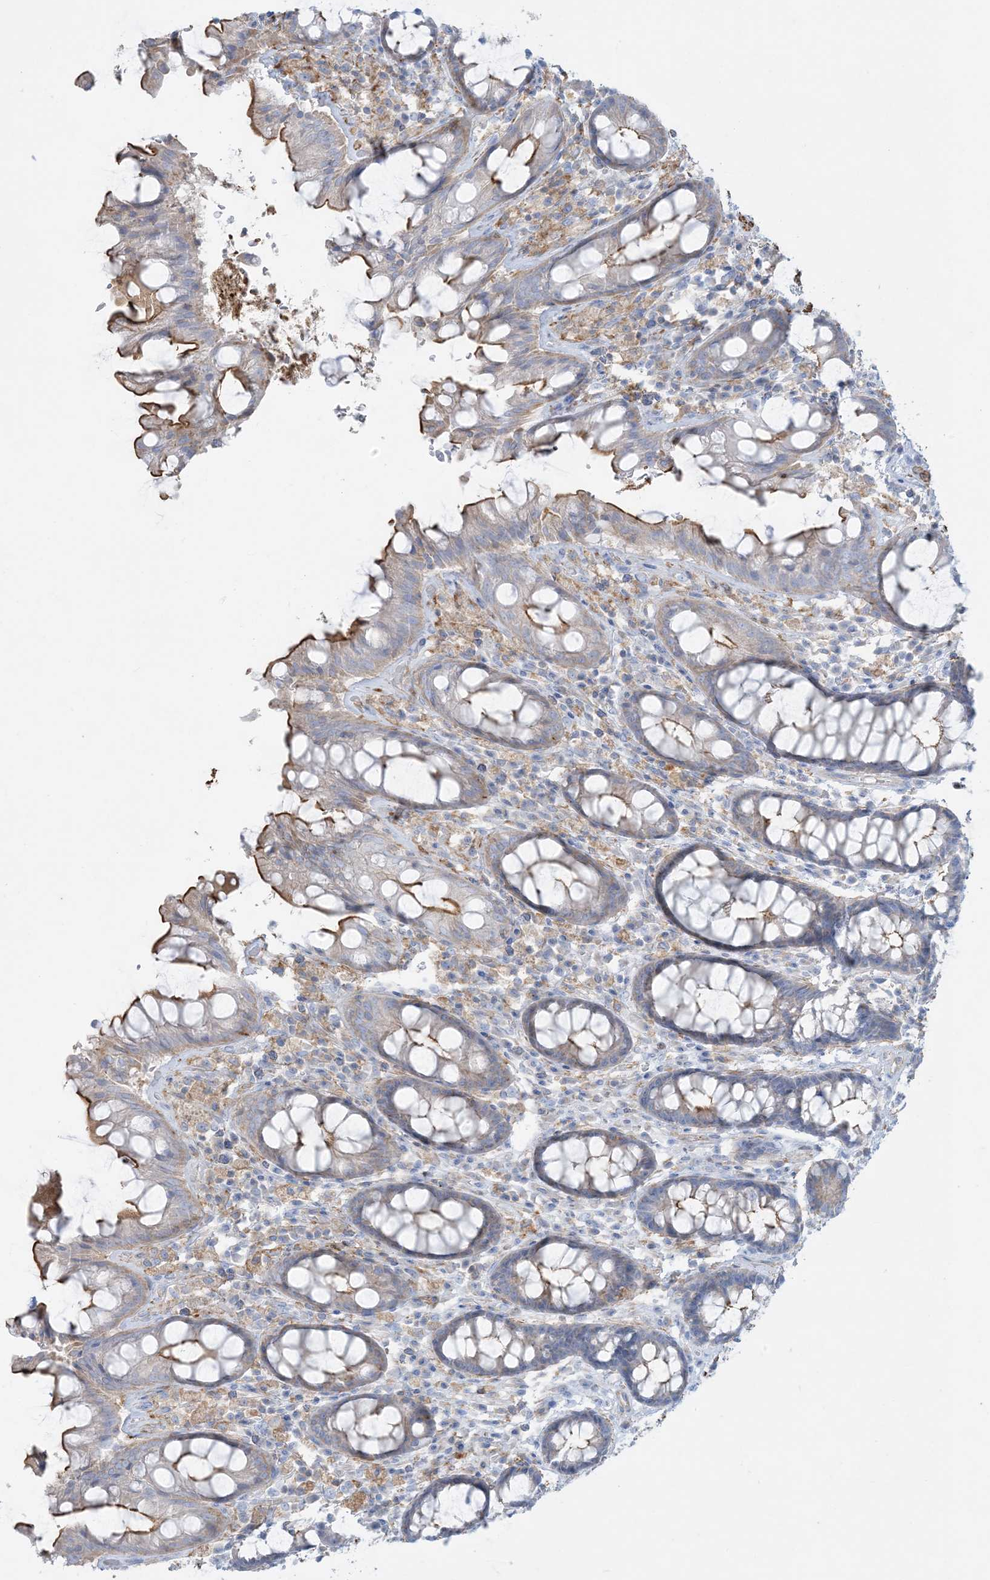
{"staining": {"intensity": "moderate", "quantity": "<25%", "location": "cytoplasmic/membranous"}, "tissue": "rectum", "cell_type": "Glandular cells", "image_type": "normal", "snomed": [{"axis": "morphology", "description": "Normal tissue, NOS"}, {"axis": "topography", "description": "Rectum"}], "caption": "A brown stain labels moderate cytoplasmic/membranous expression of a protein in glandular cells of normal human rectum. The staining is performed using DAB (3,3'-diaminobenzidine) brown chromogen to label protein expression. The nuclei are counter-stained blue using hematoxylin.", "gene": "GTF3C2", "patient": {"sex": "male", "age": 64}}